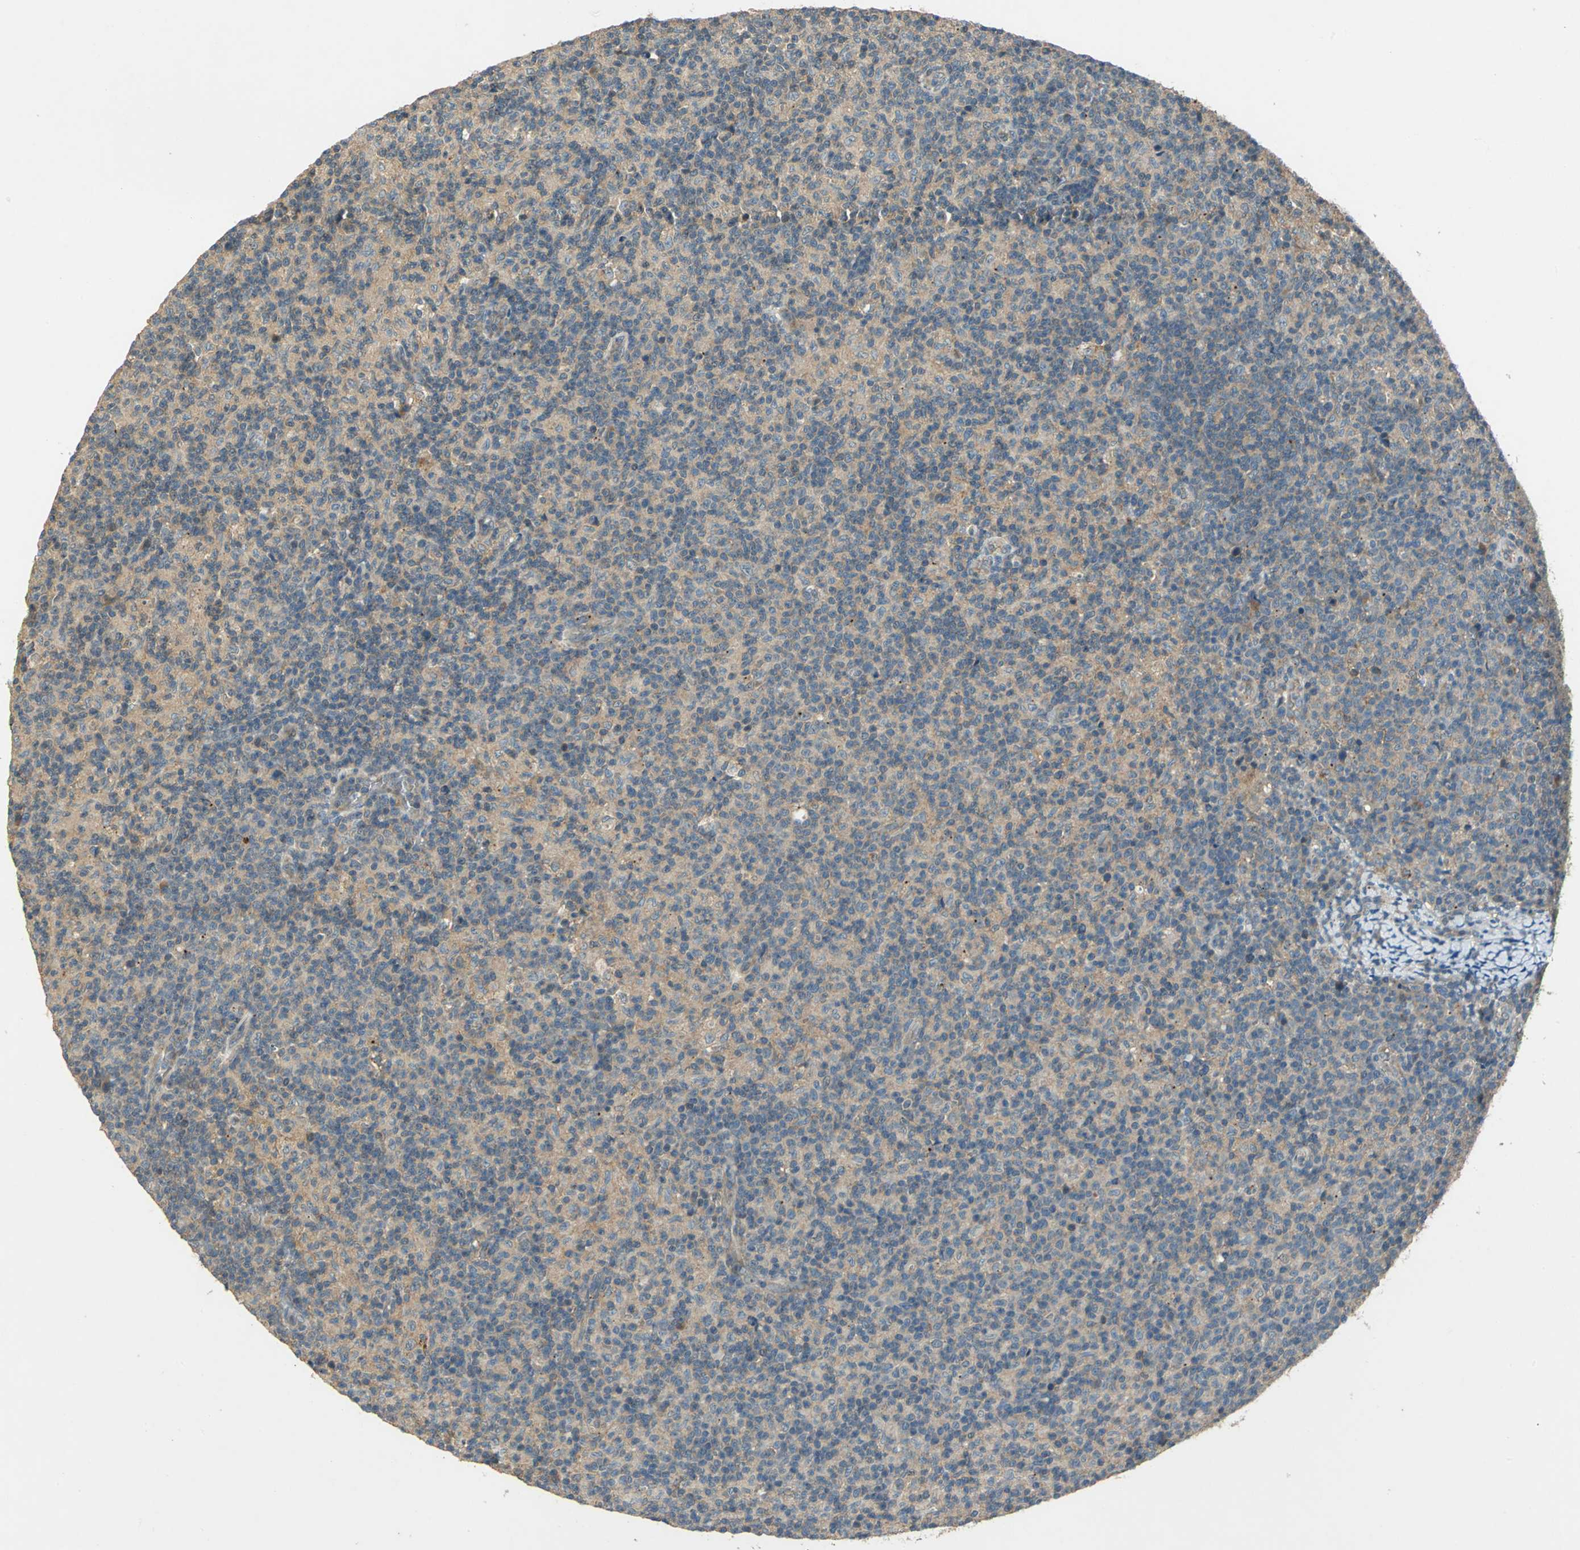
{"staining": {"intensity": "moderate", "quantity": ">75%", "location": "cytoplasmic/membranous"}, "tissue": "lymph node", "cell_type": "Germinal center cells", "image_type": "normal", "snomed": [{"axis": "morphology", "description": "Normal tissue, NOS"}, {"axis": "morphology", "description": "Inflammation, NOS"}, {"axis": "topography", "description": "Lymph node"}], "caption": "Protein expression analysis of unremarkable human lymph node reveals moderate cytoplasmic/membranous expression in about >75% of germinal center cells. (Stains: DAB (3,3'-diaminobenzidine) in brown, nuclei in blue, Microscopy: brightfield microscopy at high magnification).", "gene": "EMCN", "patient": {"sex": "male", "age": 55}}